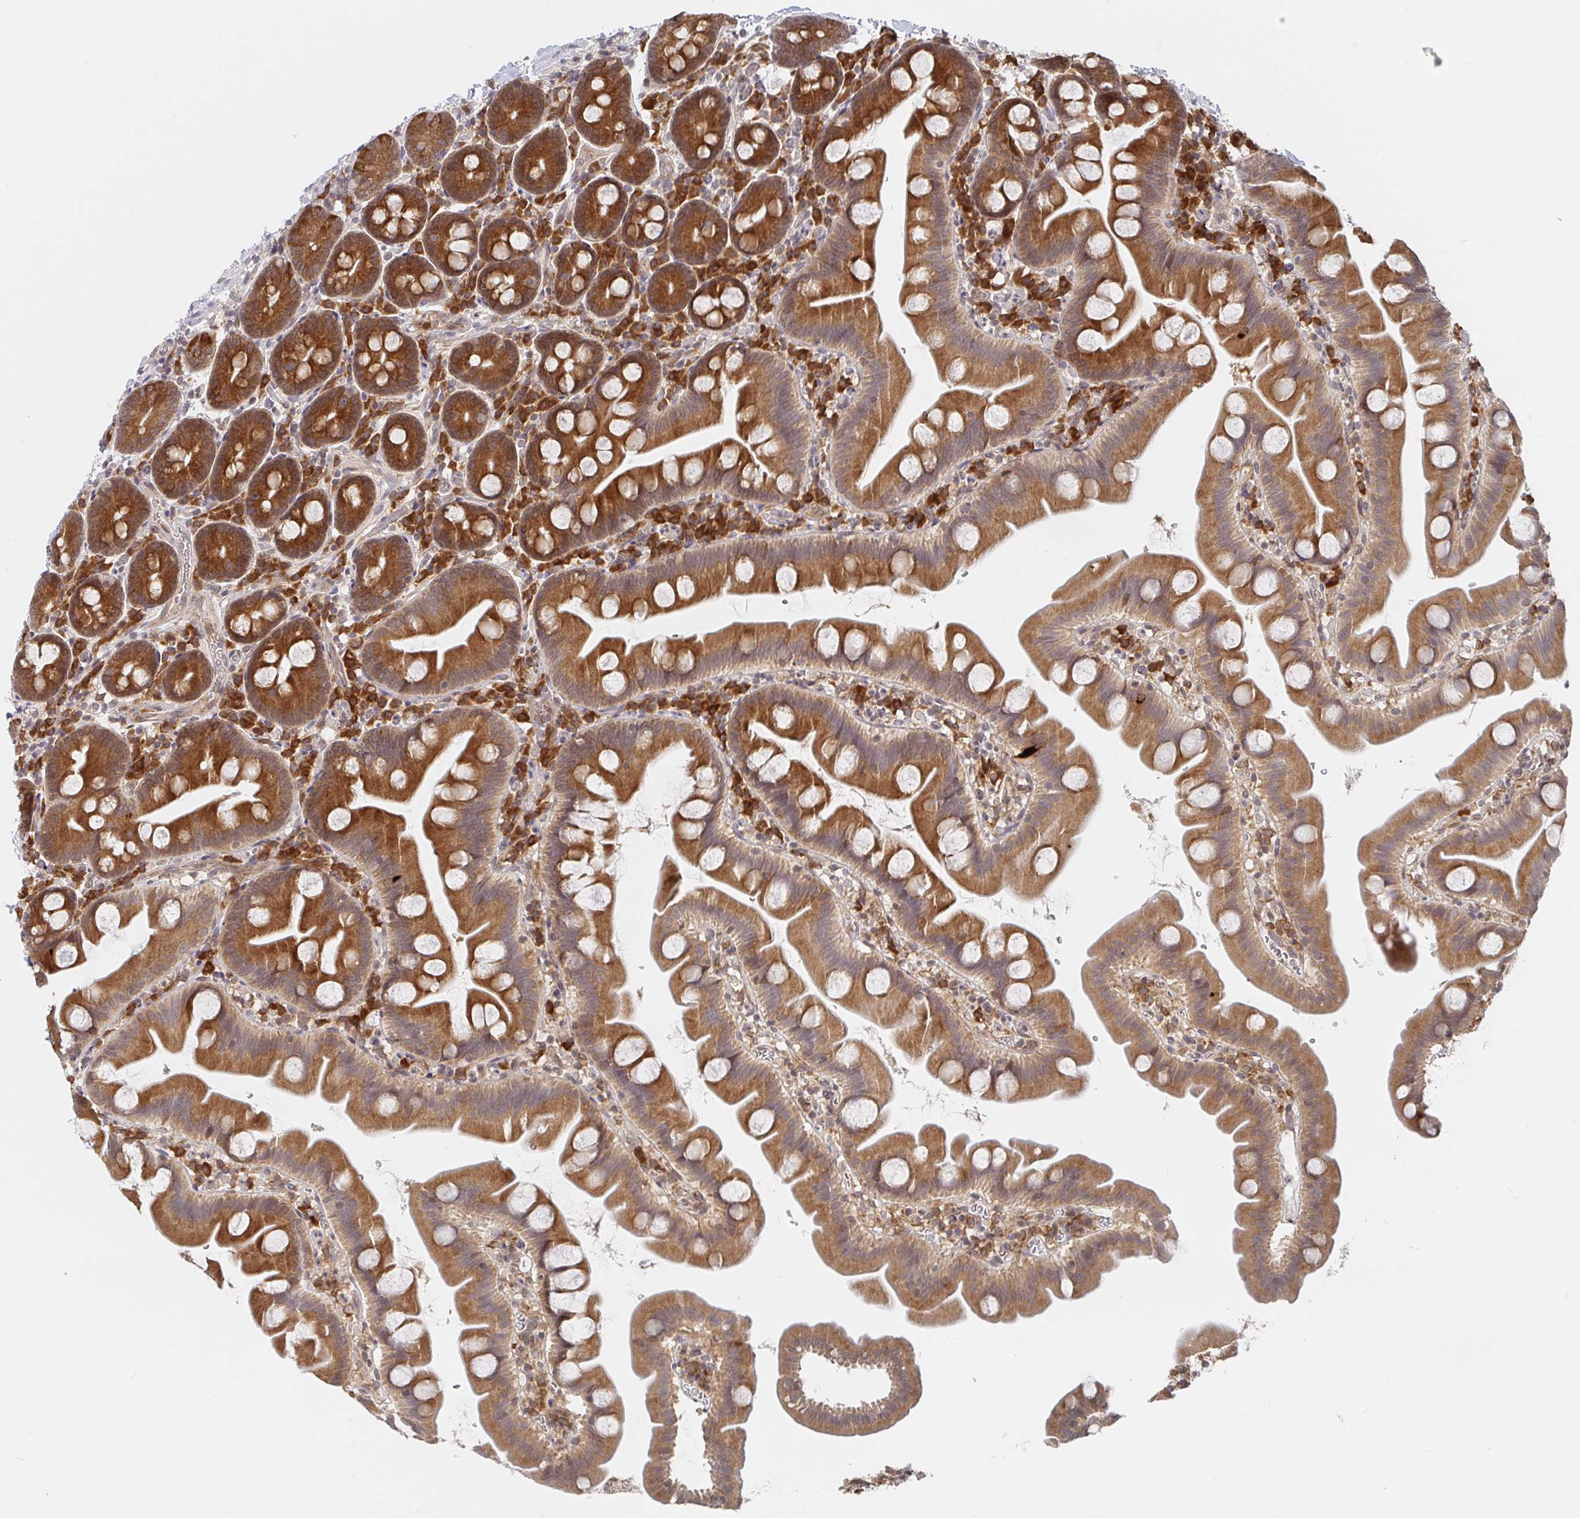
{"staining": {"intensity": "strong", "quantity": ">75%", "location": "cytoplasmic/membranous"}, "tissue": "small intestine", "cell_type": "Glandular cells", "image_type": "normal", "snomed": [{"axis": "morphology", "description": "Normal tissue, NOS"}, {"axis": "topography", "description": "Small intestine"}], "caption": "This image demonstrates IHC staining of unremarkable small intestine, with high strong cytoplasmic/membranous positivity in about >75% of glandular cells.", "gene": "ALG1L2", "patient": {"sex": "female", "age": 68}}